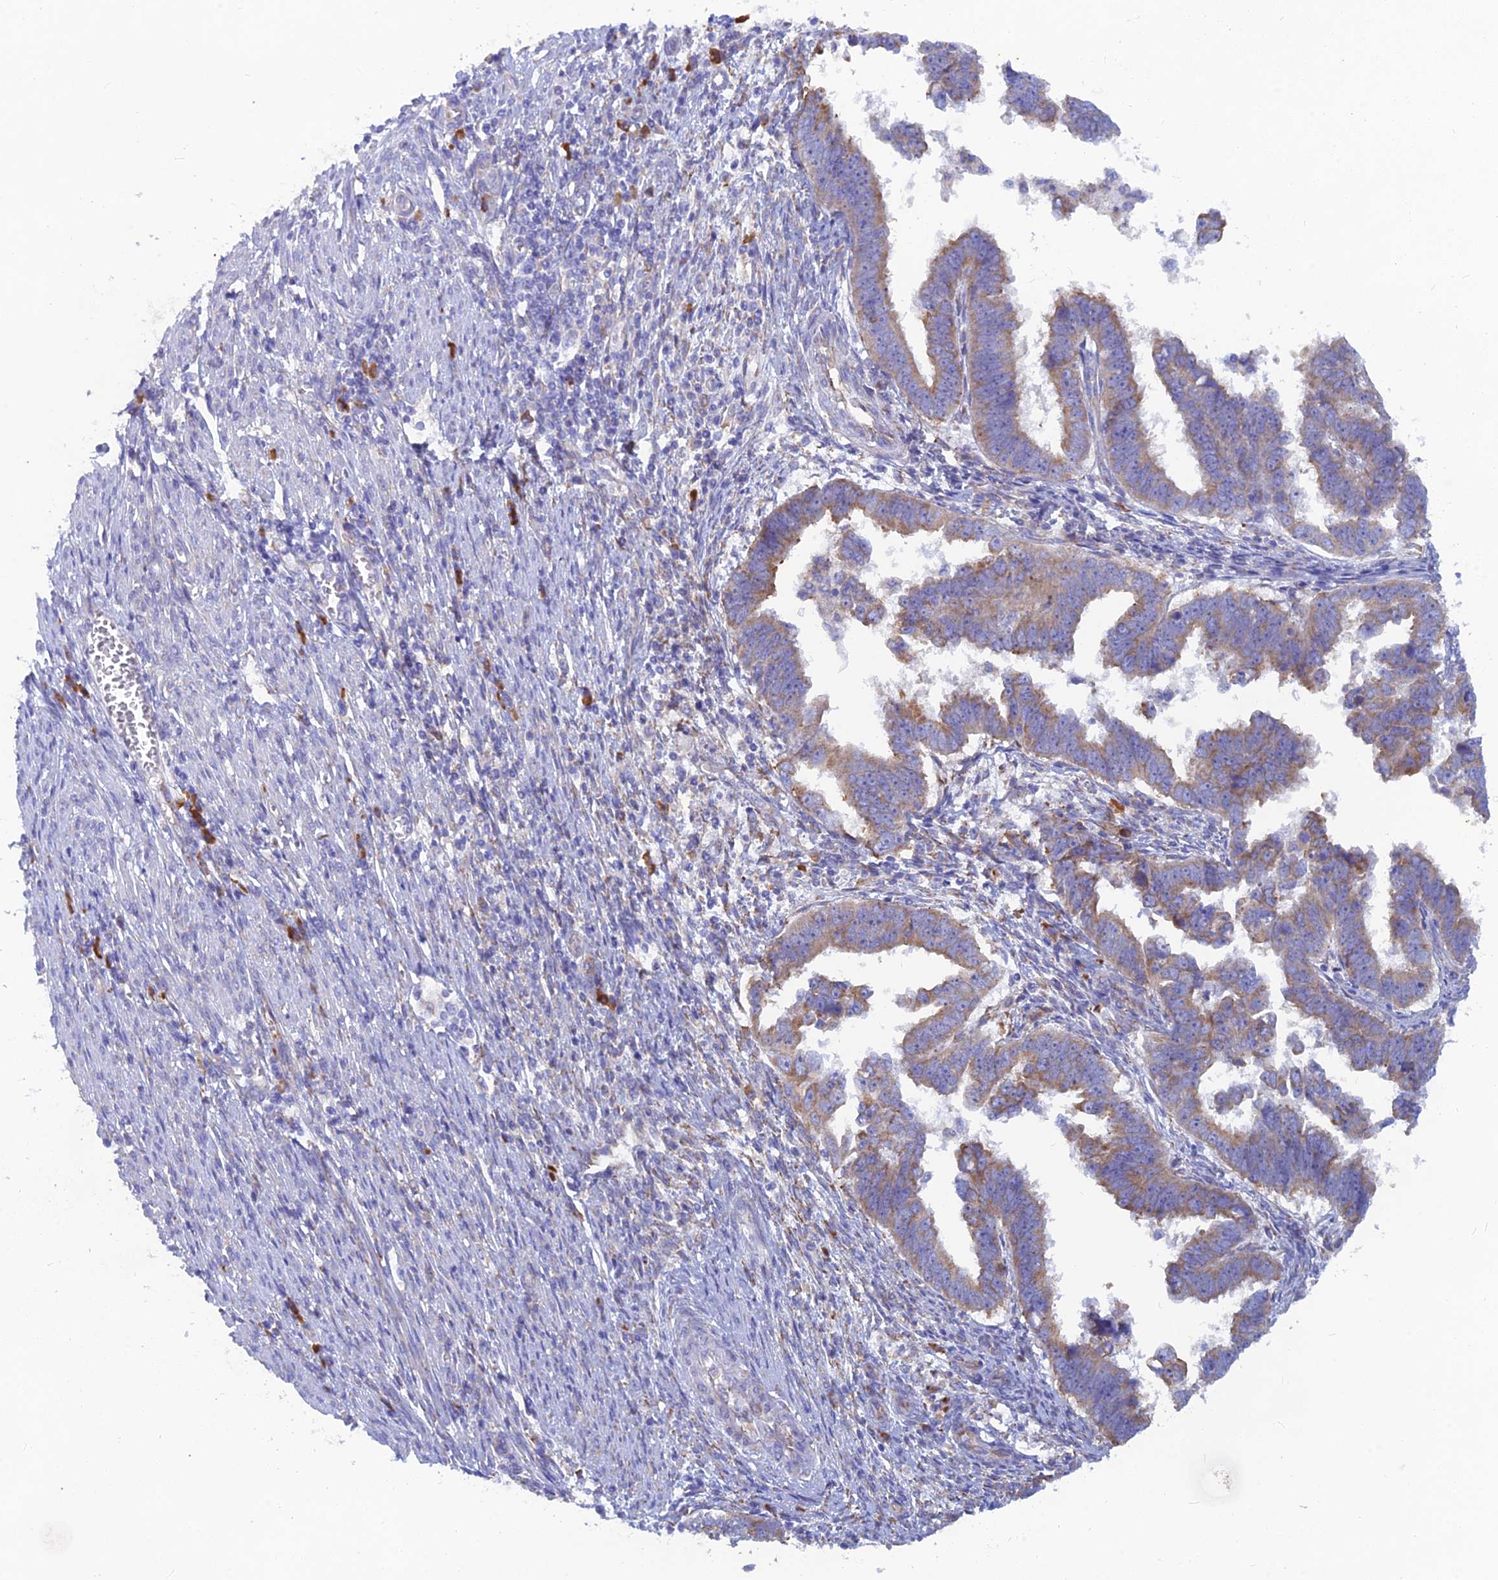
{"staining": {"intensity": "moderate", "quantity": "<25%", "location": "cytoplasmic/membranous"}, "tissue": "endometrial cancer", "cell_type": "Tumor cells", "image_type": "cancer", "snomed": [{"axis": "morphology", "description": "Adenocarcinoma, NOS"}, {"axis": "topography", "description": "Endometrium"}], "caption": "Immunohistochemistry staining of endometrial adenocarcinoma, which demonstrates low levels of moderate cytoplasmic/membranous staining in about <25% of tumor cells indicating moderate cytoplasmic/membranous protein expression. The staining was performed using DAB (brown) for protein detection and nuclei were counterstained in hematoxylin (blue).", "gene": "WDR35", "patient": {"sex": "female", "age": 75}}